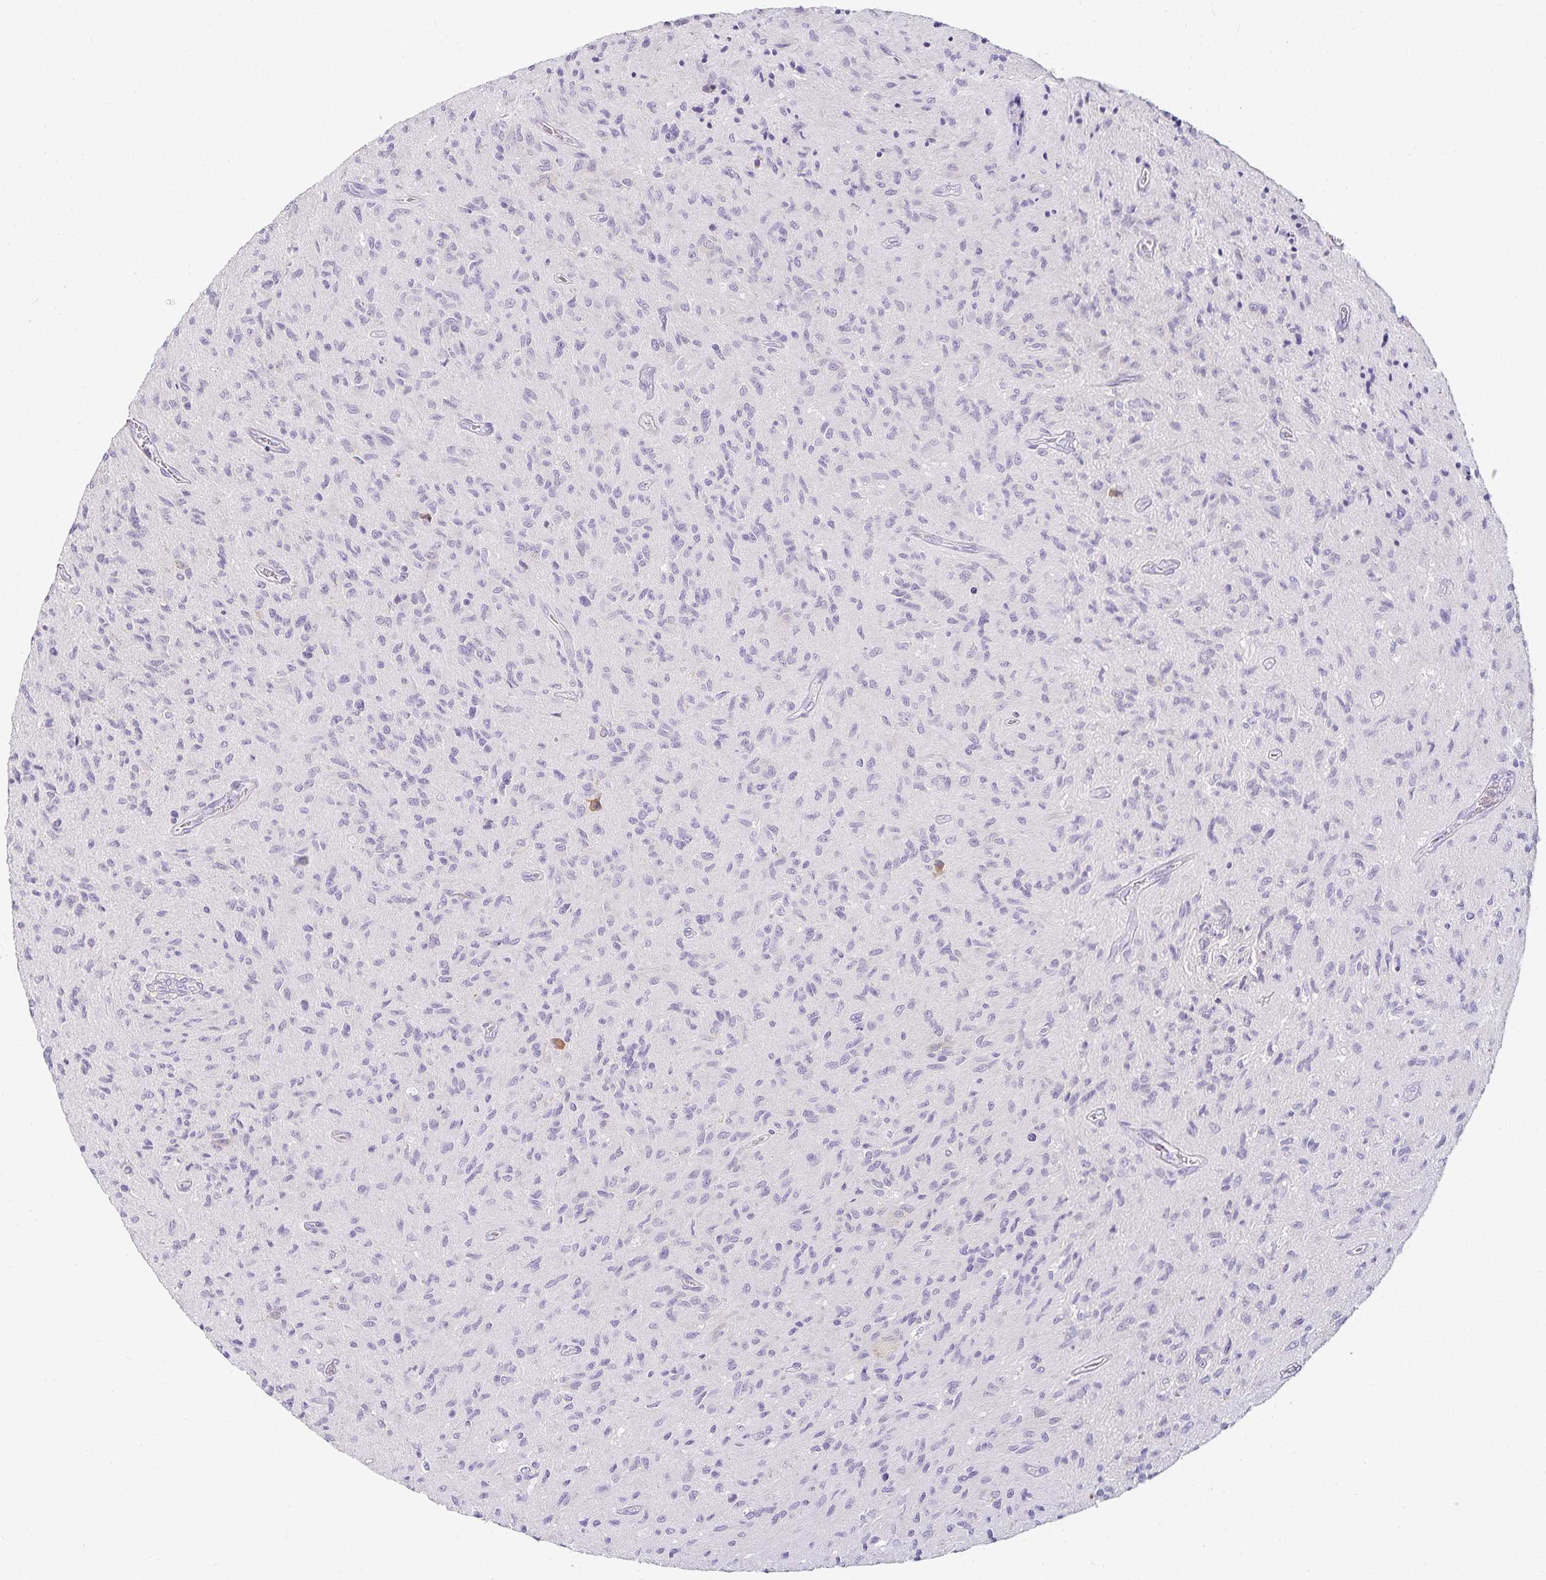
{"staining": {"intensity": "negative", "quantity": "none", "location": "none"}, "tissue": "glioma", "cell_type": "Tumor cells", "image_type": "cancer", "snomed": [{"axis": "morphology", "description": "Glioma, malignant, High grade"}, {"axis": "topography", "description": "Brain"}], "caption": "Tumor cells show no significant protein staining in glioma. (IHC, brightfield microscopy, high magnification).", "gene": "GP2", "patient": {"sex": "male", "age": 54}}